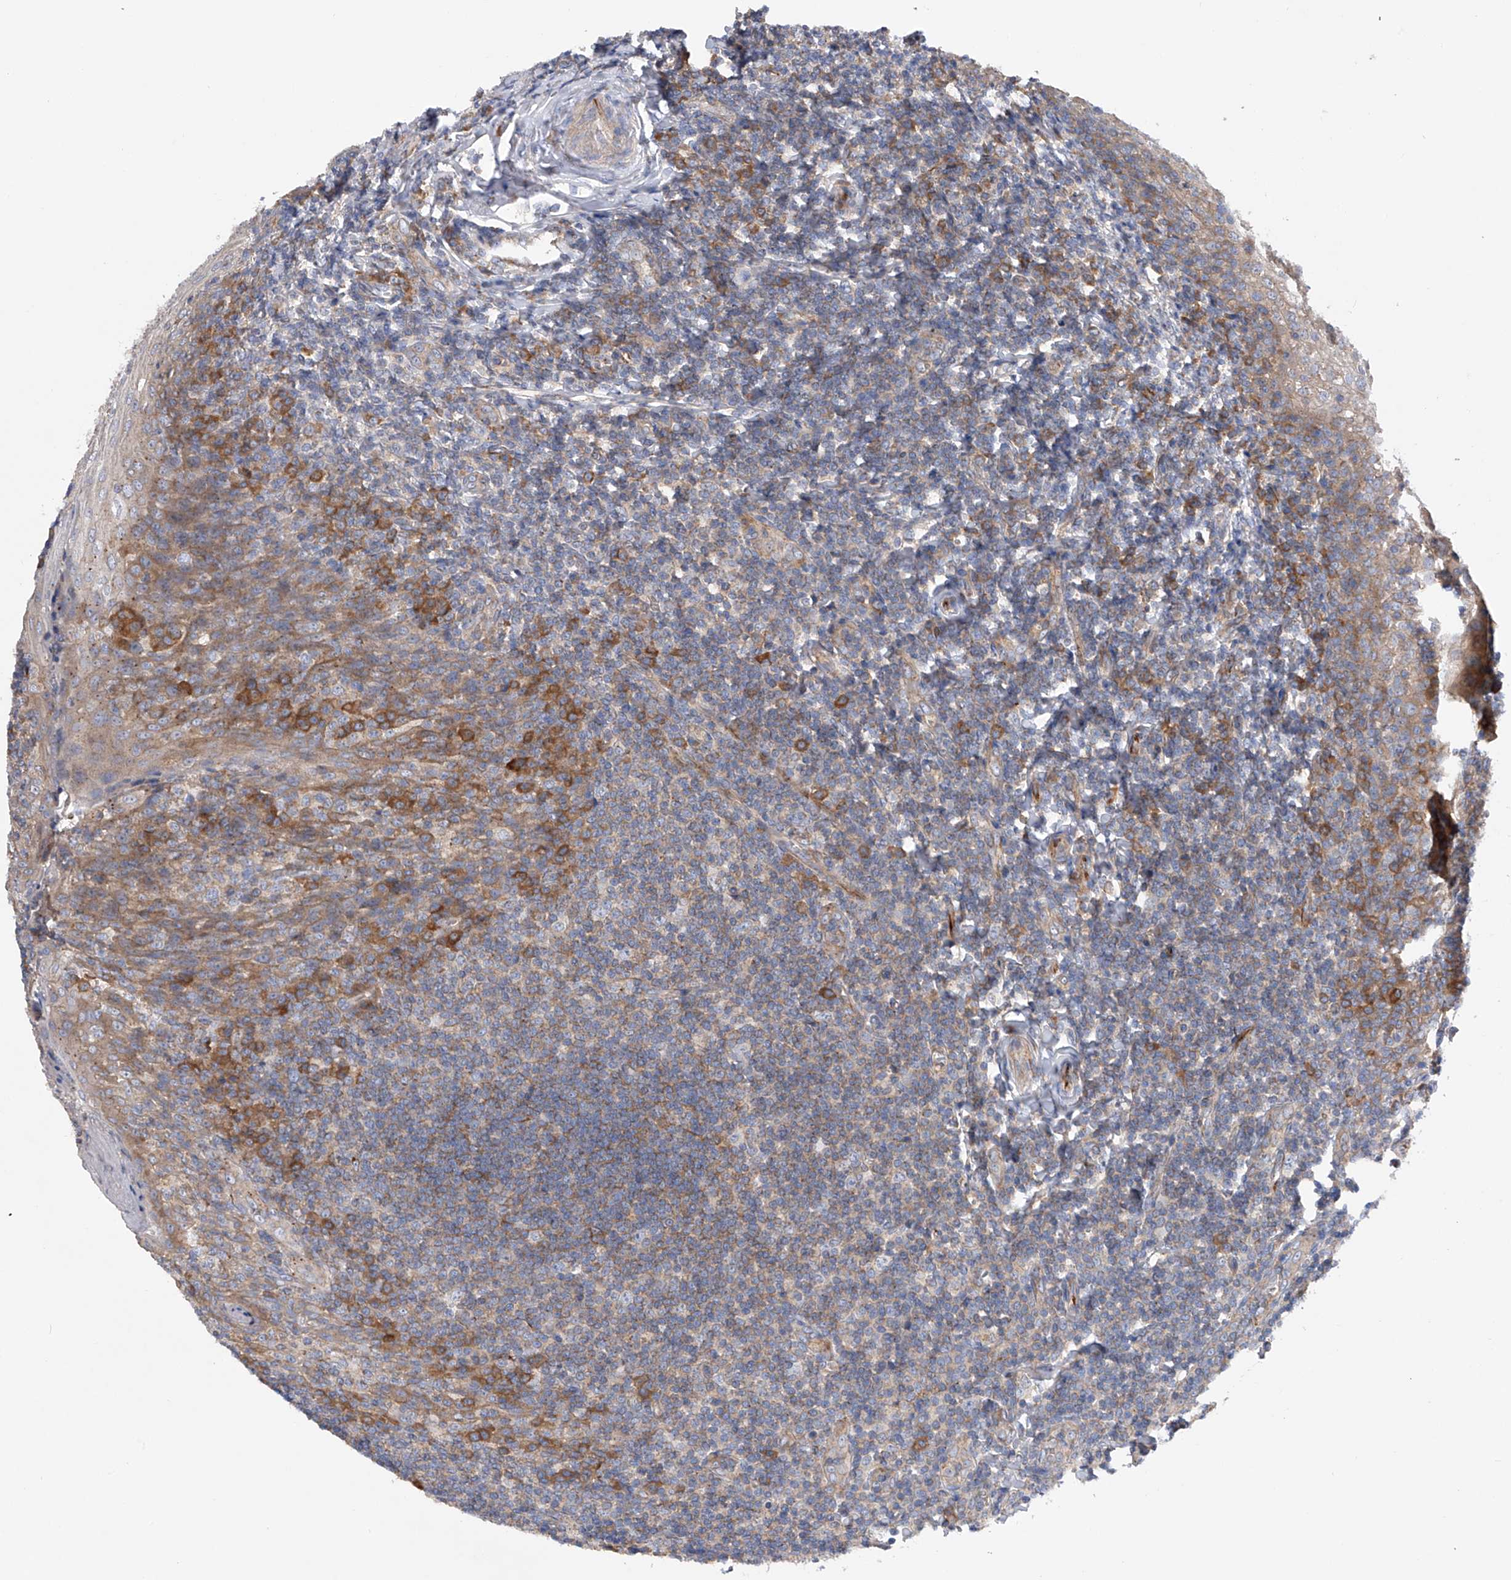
{"staining": {"intensity": "moderate", "quantity": "<25%", "location": "cytoplasmic/membranous"}, "tissue": "tonsil", "cell_type": "Germinal center cells", "image_type": "normal", "snomed": [{"axis": "morphology", "description": "Normal tissue, NOS"}, {"axis": "topography", "description": "Tonsil"}], "caption": "Approximately <25% of germinal center cells in normal tonsil exhibit moderate cytoplasmic/membranous protein expression as visualized by brown immunohistochemical staining.", "gene": "MLYCD", "patient": {"sex": "male", "age": 27}}